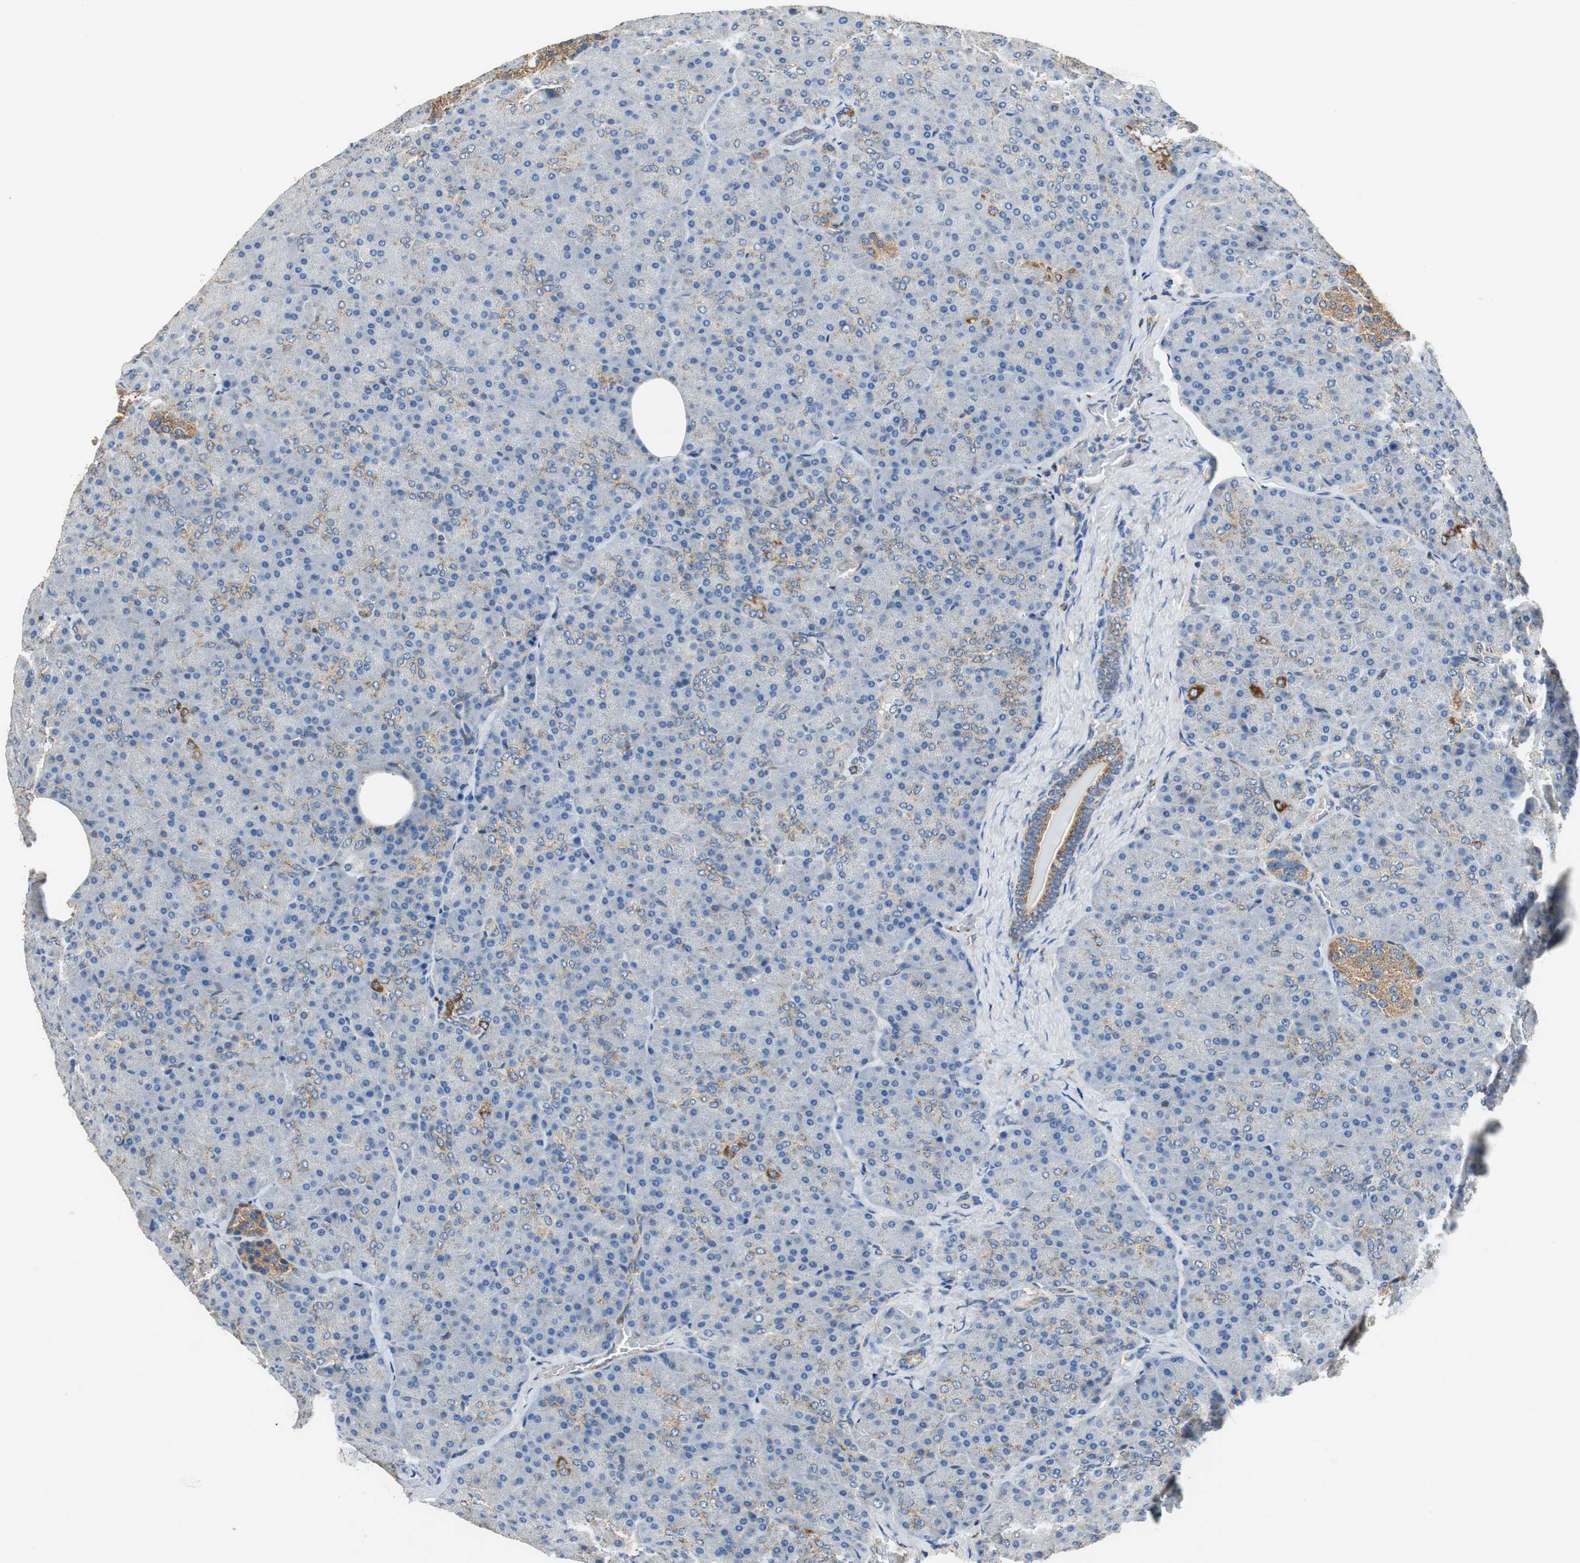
{"staining": {"intensity": "negative", "quantity": "none", "location": "none"}, "tissue": "pancreas", "cell_type": "Exocrine glandular cells", "image_type": "normal", "snomed": [{"axis": "morphology", "description": "Normal tissue, NOS"}, {"axis": "topography", "description": "Pancreas"}], "caption": "High power microscopy micrograph of an immunohistochemistry (IHC) image of unremarkable pancreas, revealing no significant expression in exocrine glandular cells. Brightfield microscopy of immunohistochemistry (IHC) stained with DAB (brown) and hematoxylin (blue), captured at high magnification.", "gene": "GSTK1", "patient": {"sex": "female", "age": 35}}